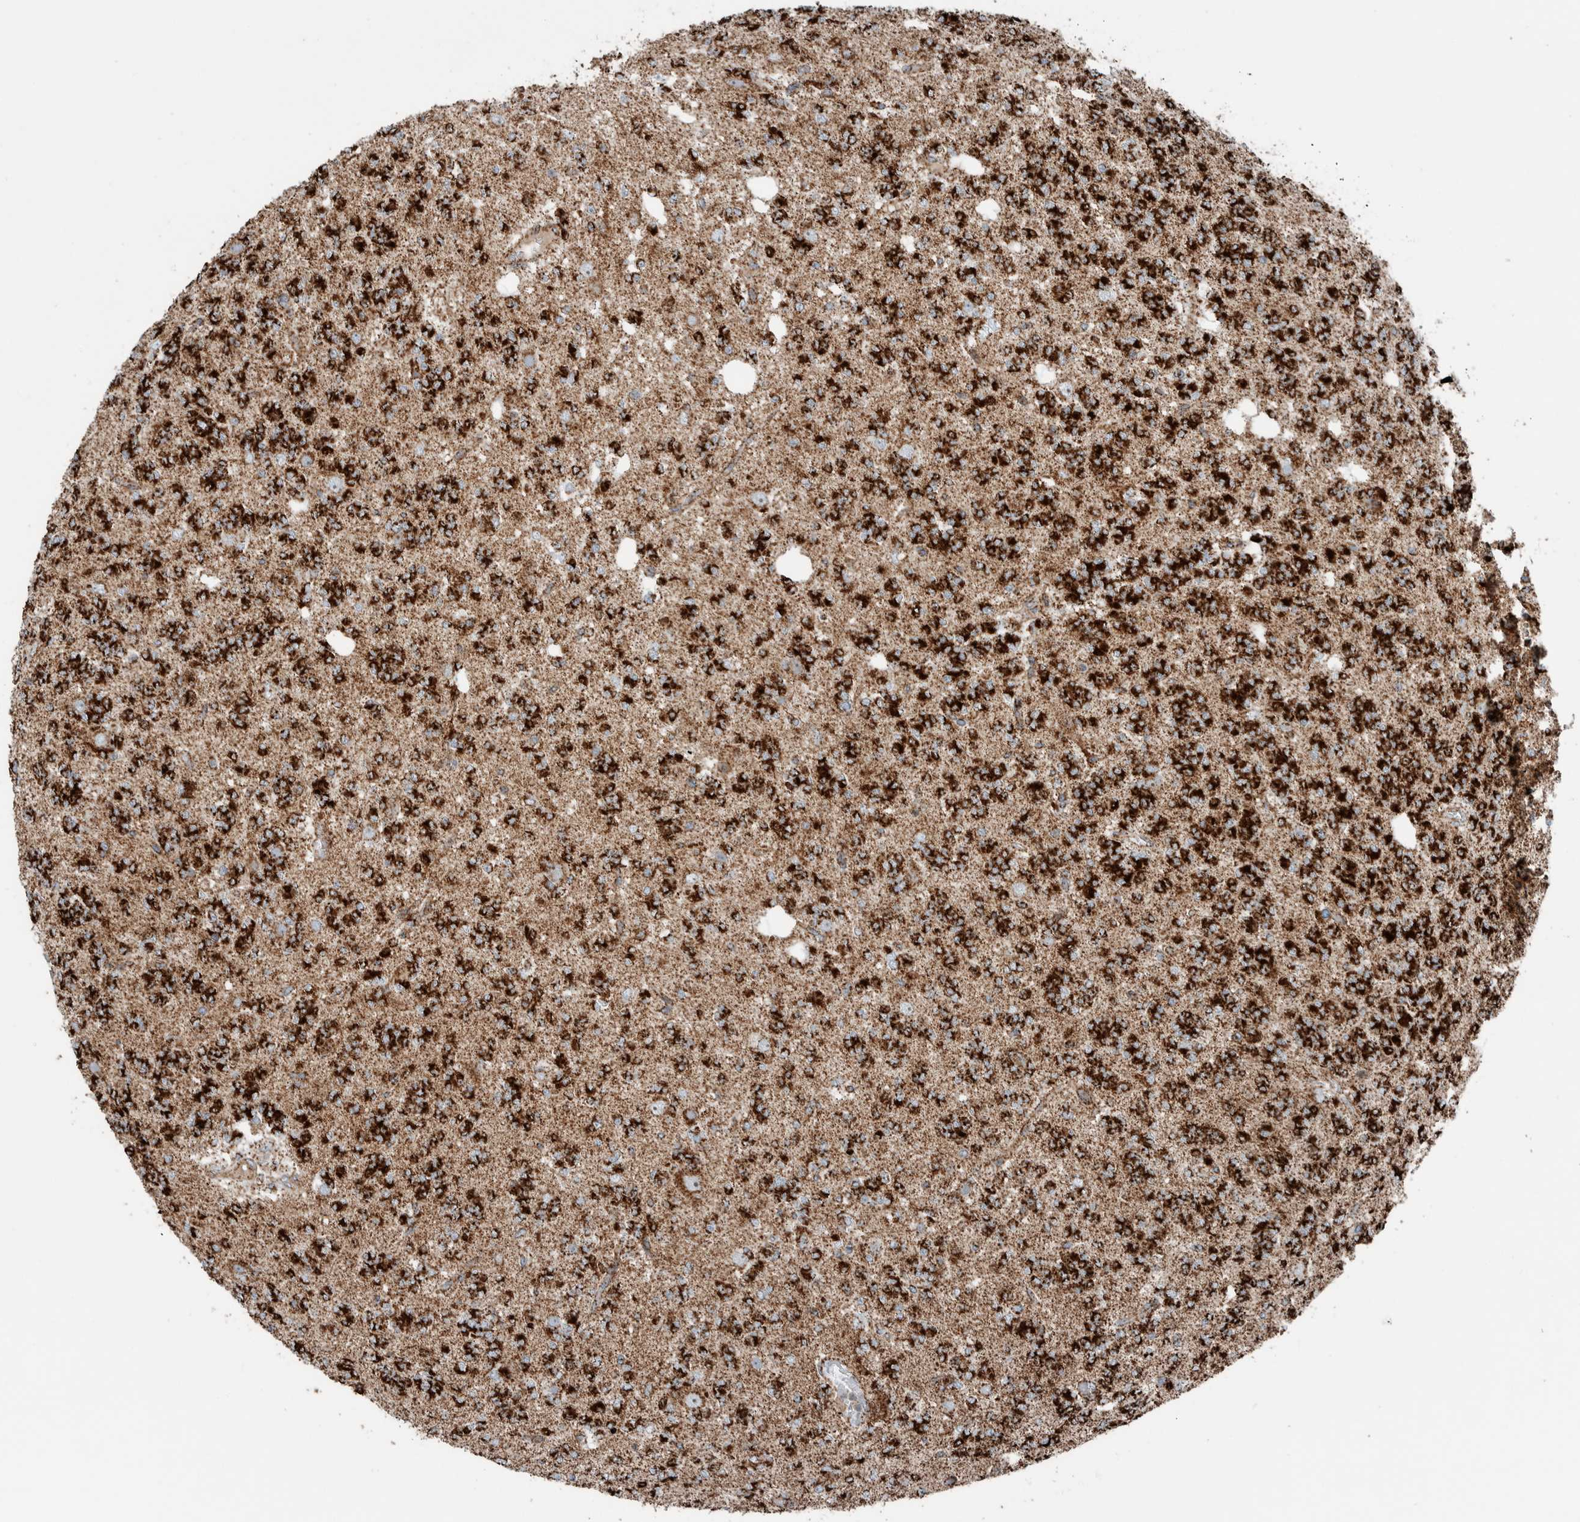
{"staining": {"intensity": "strong", "quantity": ">75%", "location": "cytoplasmic/membranous"}, "tissue": "glioma", "cell_type": "Tumor cells", "image_type": "cancer", "snomed": [{"axis": "morphology", "description": "Glioma, malignant, Low grade"}, {"axis": "topography", "description": "Brain"}], "caption": "A brown stain highlights strong cytoplasmic/membranous expression of a protein in human glioma tumor cells.", "gene": "CNTROB", "patient": {"sex": "male", "age": 38}}